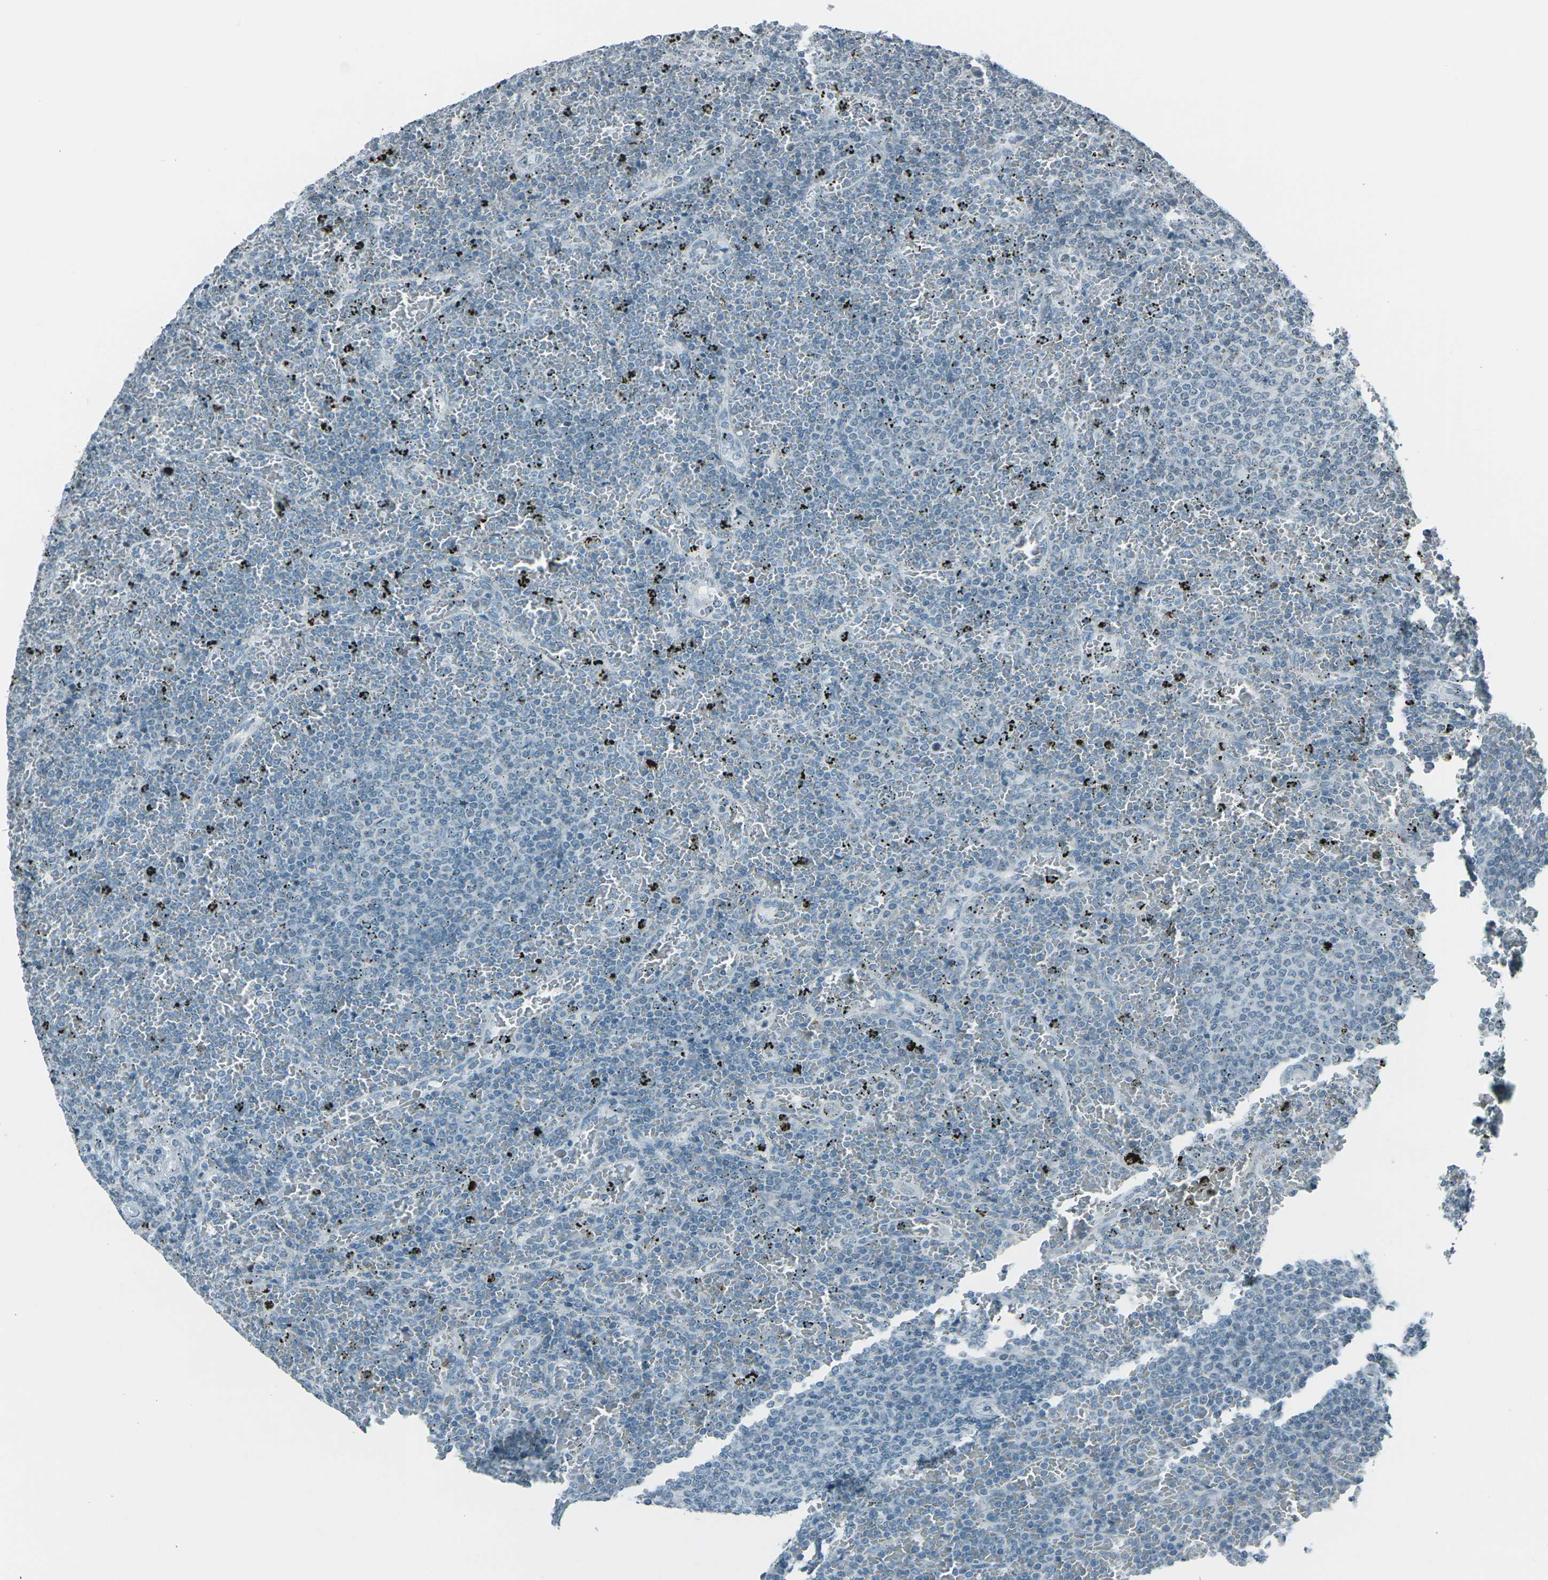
{"staining": {"intensity": "negative", "quantity": "none", "location": "none"}, "tissue": "lymphoma", "cell_type": "Tumor cells", "image_type": "cancer", "snomed": [{"axis": "morphology", "description": "Malignant lymphoma, non-Hodgkin's type, Low grade"}, {"axis": "topography", "description": "Spleen"}], "caption": "Immunohistochemistry (IHC) image of neoplastic tissue: malignant lymphoma, non-Hodgkin's type (low-grade) stained with DAB (3,3'-diaminobenzidine) demonstrates no significant protein expression in tumor cells.", "gene": "H2BC1", "patient": {"sex": "female", "age": 77}}